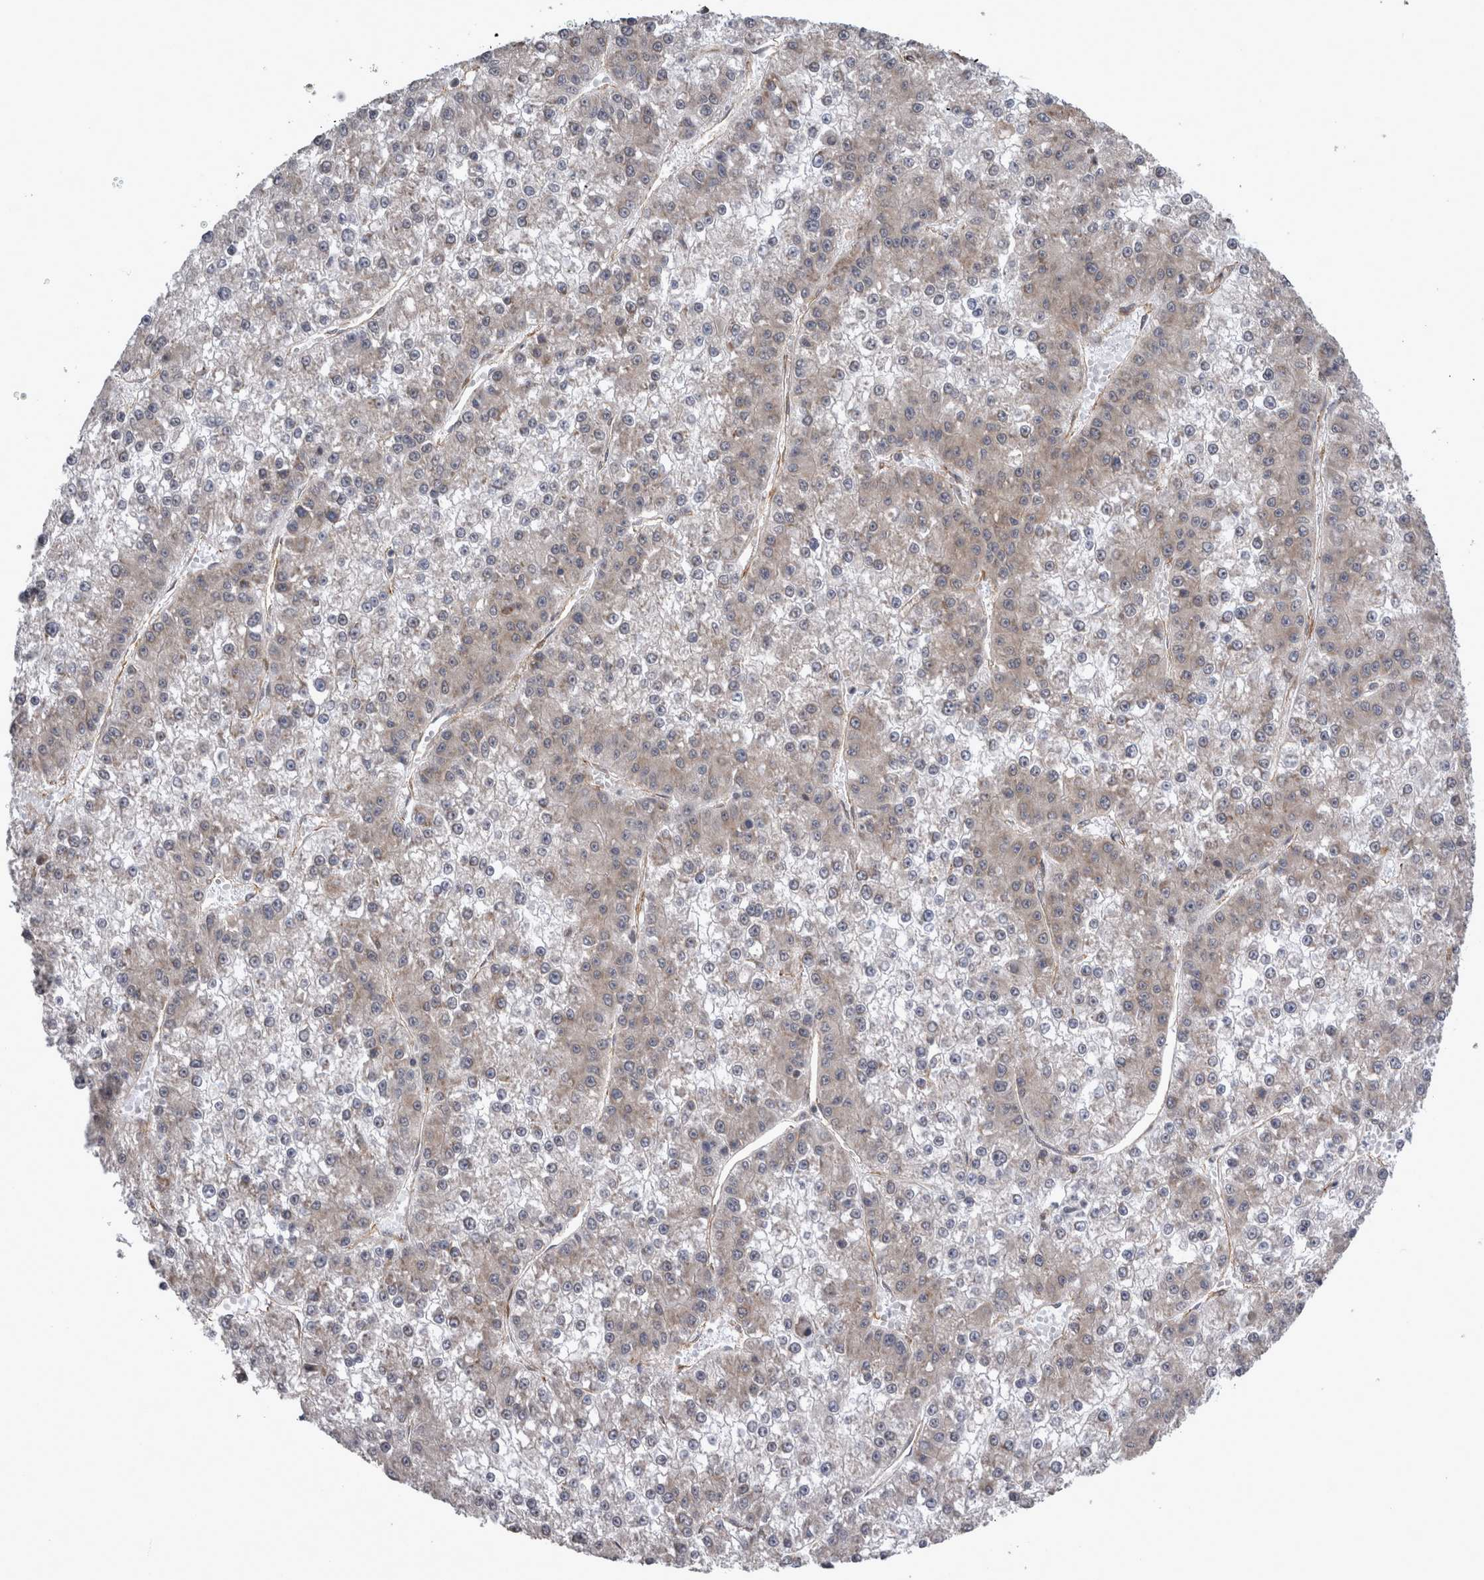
{"staining": {"intensity": "weak", "quantity": "<25%", "location": "cytoplasmic/membranous"}, "tissue": "liver cancer", "cell_type": "Tumor cells", "image_type": "cancer", "snomed": [{"axis": "morphology", "description": "Carcinoma, Hepatocellular, NOS"}, {"axis": "topography", "description": "Liver"}], "caption": "The image exhibits no staining of tumor cells in liver cancer (hepatocellular carcinoma). (IHC, brightfield microscopy, high magnification).", "gene": "DDX6", "patient": {"sex": "female", "age": 73}}